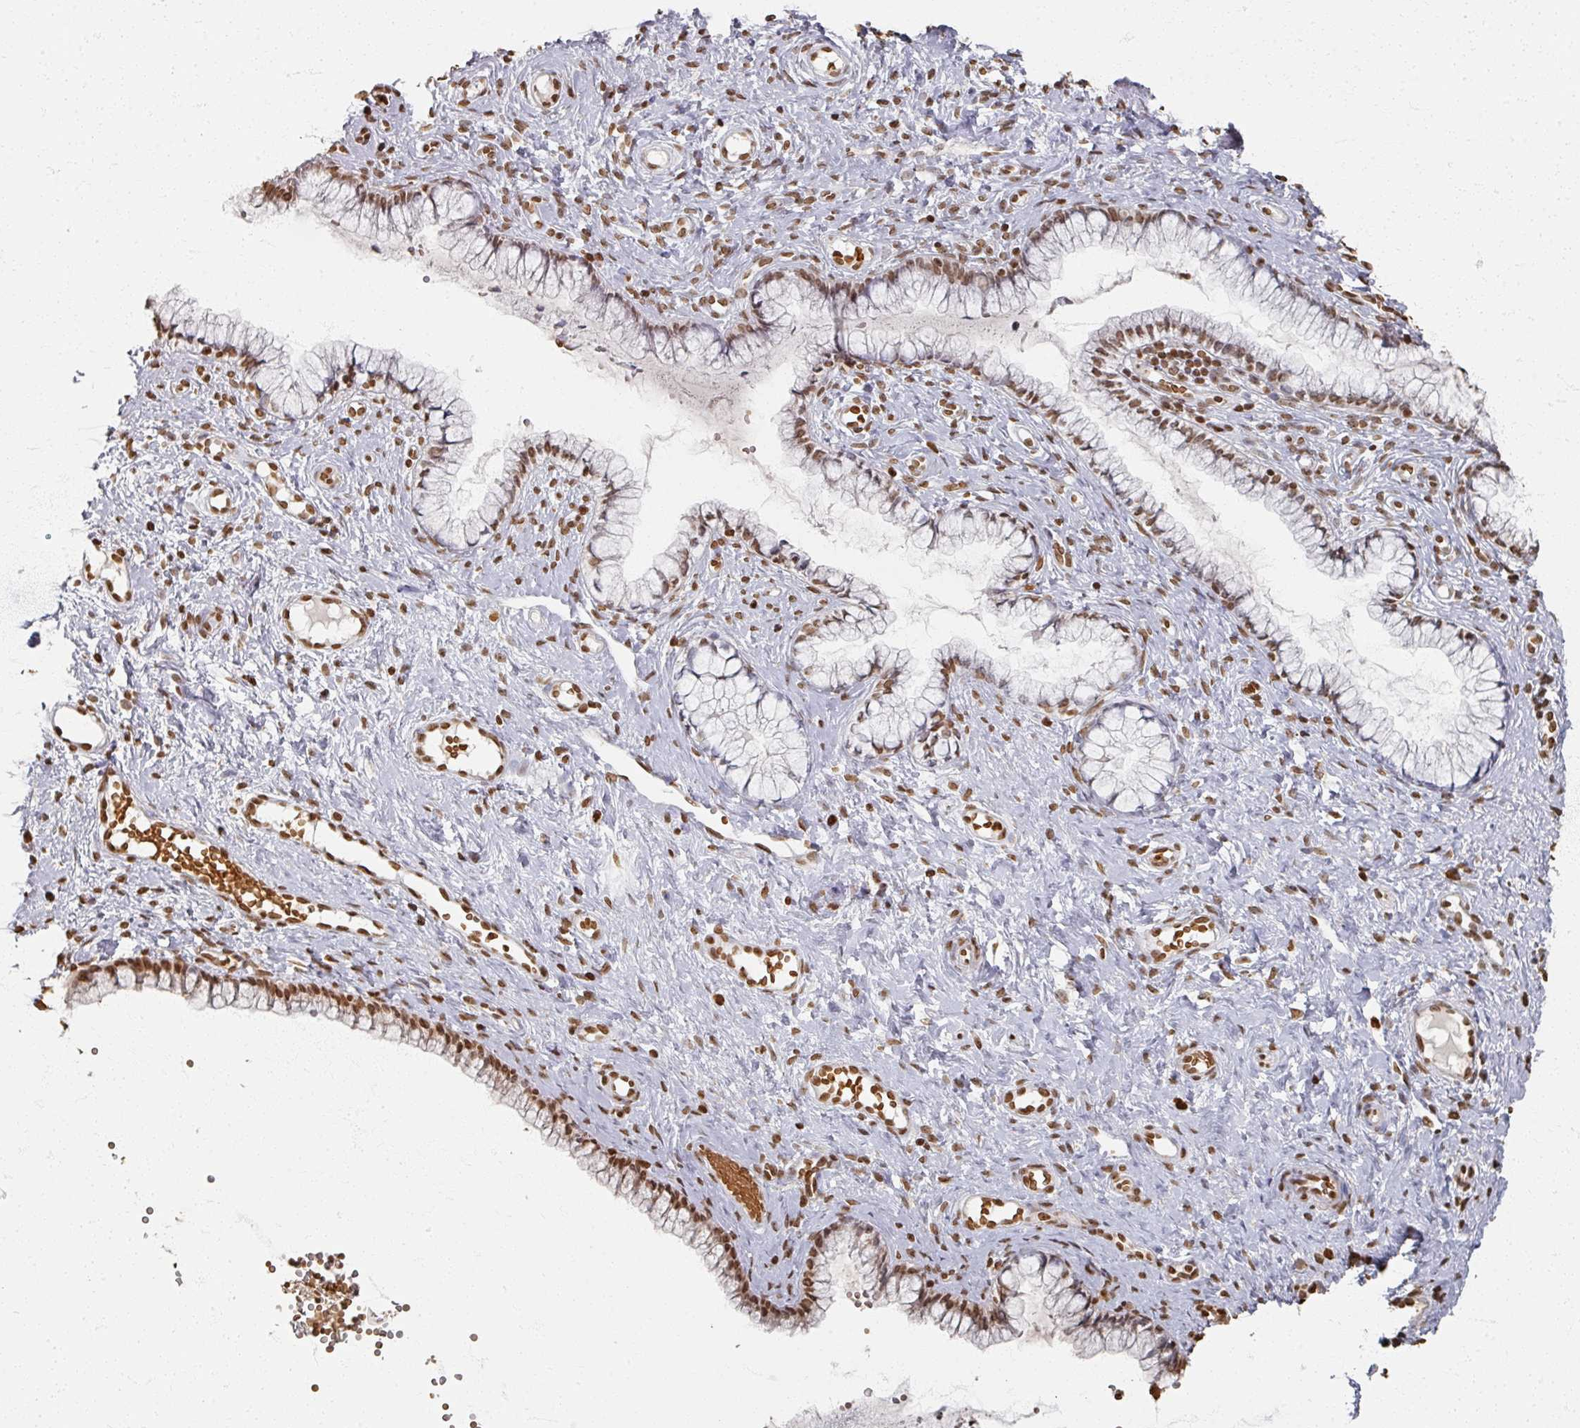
{"staining": {"intensity": "moderate", "quantity": ">75%", "location": "nuclear"}, "tissue": "cervix", "cell_type": "Glandular cells", "image_type": "normal", "snomed": [{"axis": "morphology", "description": "Normal tissue, NOS"}, {"axis": "topography", "description": "Cervix"}], "caption": "About >75% of glandular cells in normal human cervix reveal moderate nuclear protein positivity as visualized by brown immunohistochemical staining.", "gene": "DCUN1D5", "patient": {"sex": "female", "age": 36}}